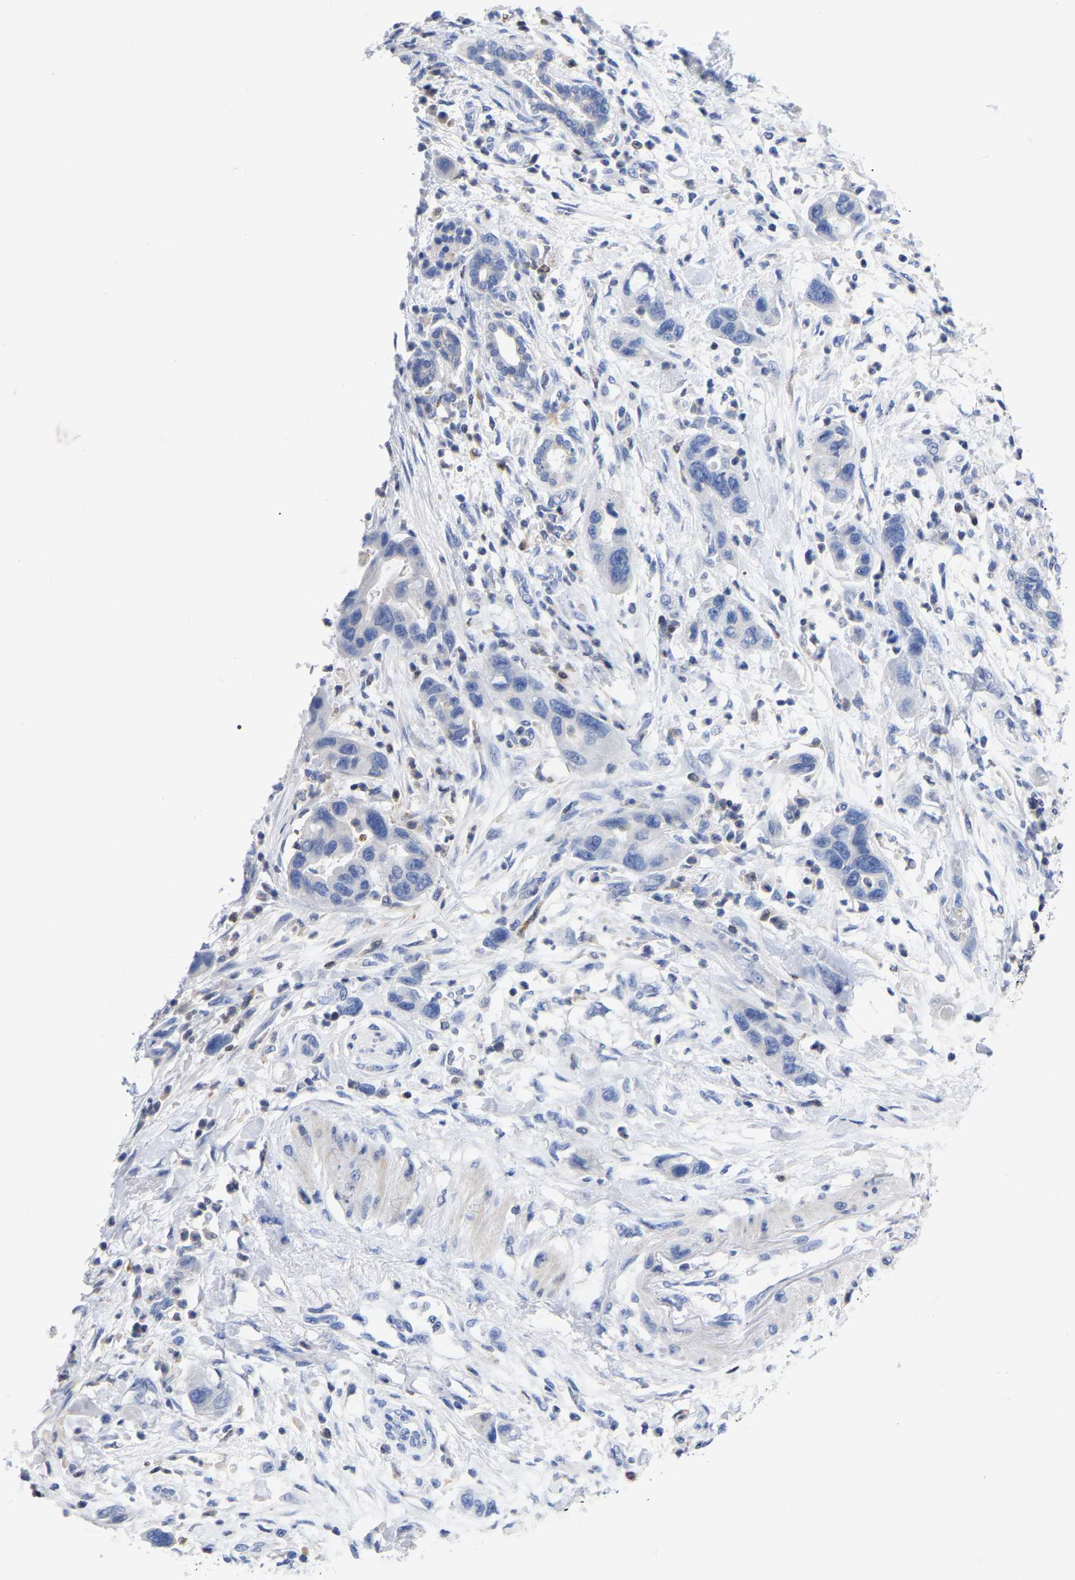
{"staining": {"intensity": "negative", "quantity": "none", "location": "none"}, "tissue": "pancreatic cancer", "cell_type": "Tumor cells", "image_type": "cancer", "snomed": [{"axis": "morphology", "description": "Normal tissue, NOS"}, {"axis": "morphology", "description": "Adenocarcinoma, NOS"}, {"axis": "topography", "description": "Pancreas"}], "caption": "A micrograph of human pancreatic cancer (adenocarcinoma) is negative for staining in tumor cells.", "gene": "PTPN7", "patient": {"sex": "female", "age": 71}}